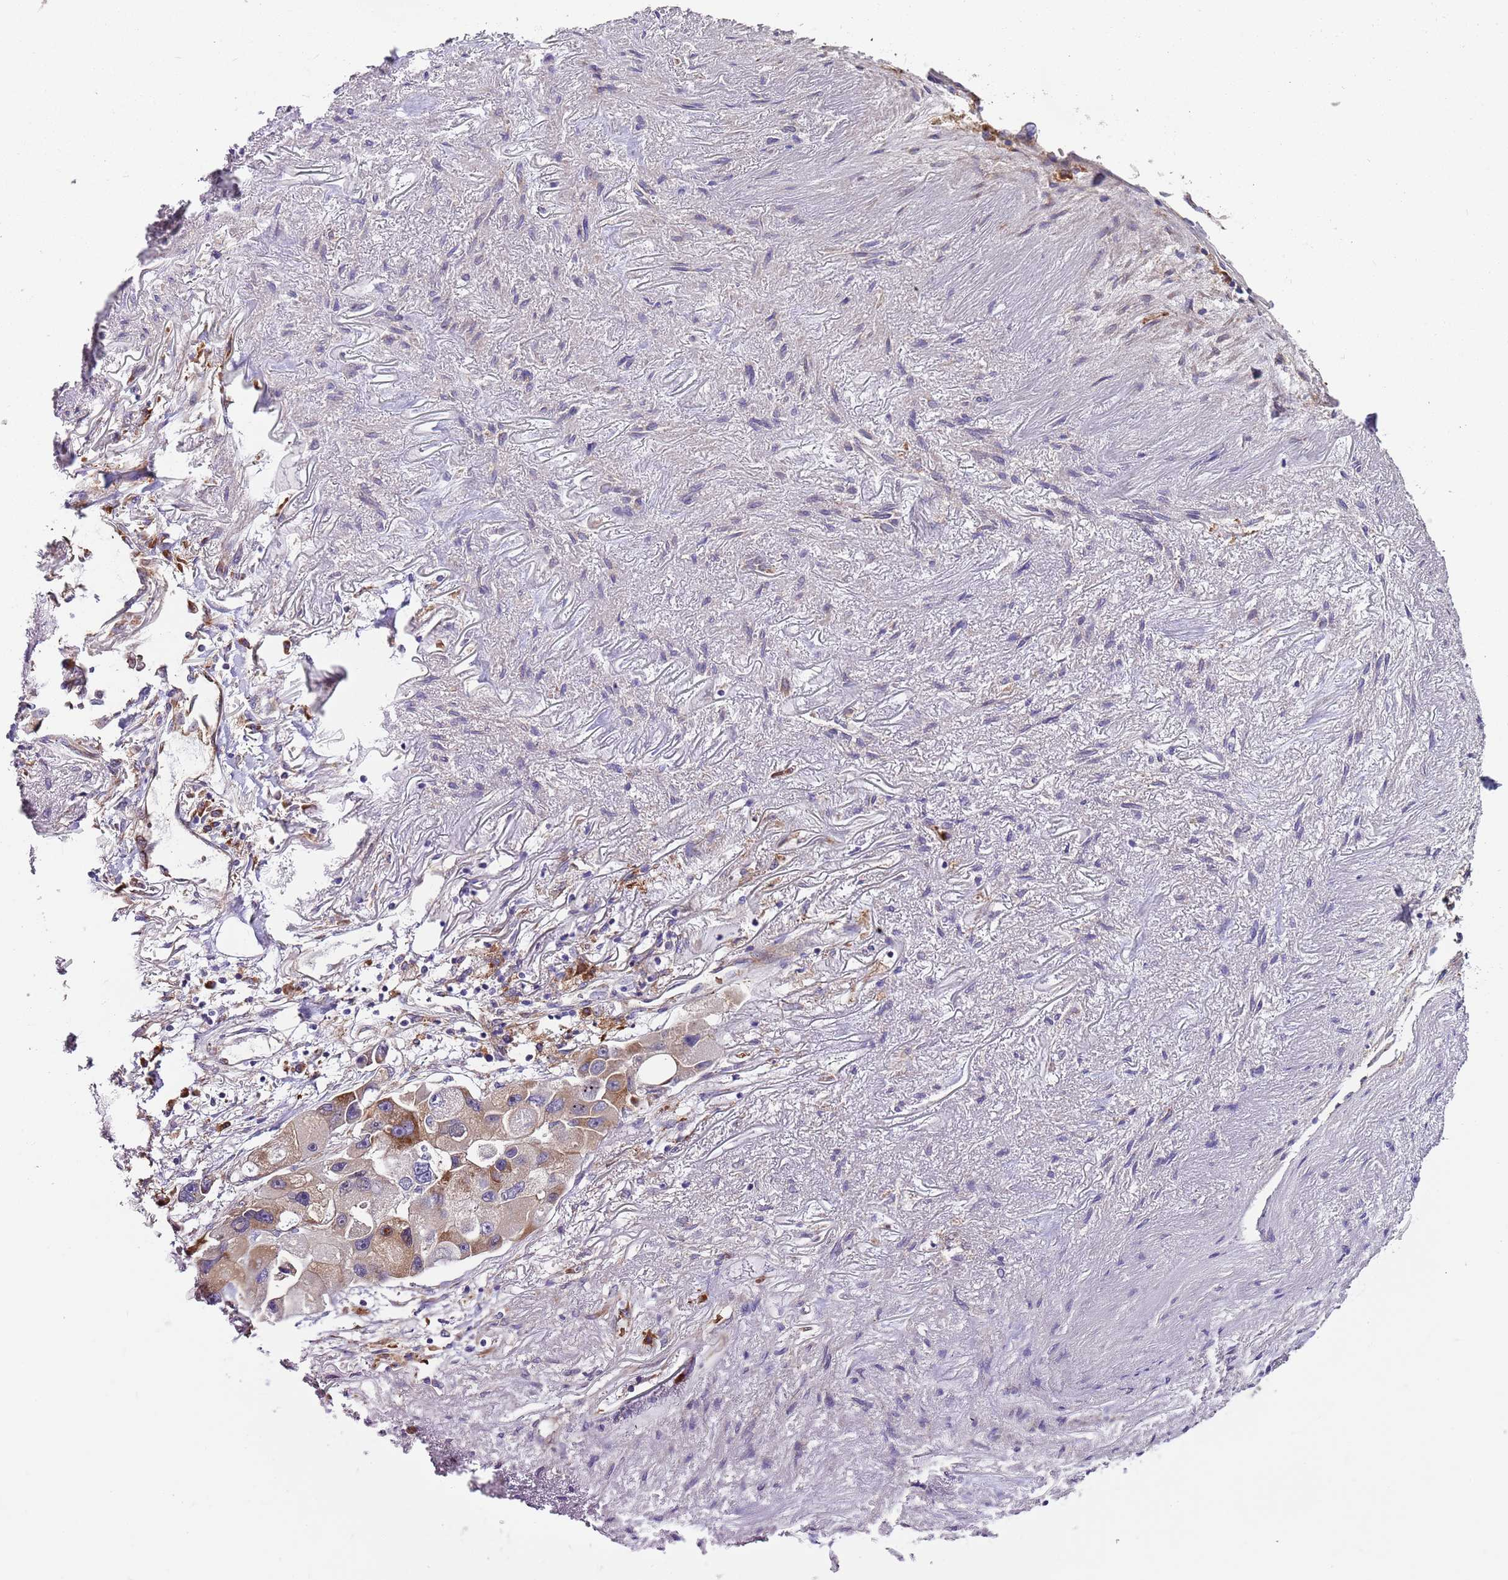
{"staining": {"intensity": "moderate", "quantity": "<25%", "location": "cytoplasmic/membranous"}, "tissue": "lung cancer", "cell_type": "Tumor cells", "image_type": "cancer", "snomed": [{"axis": "morphology", "description": "Adenocarcinoma, NOS"}, {"axis": "topography", "description": "Lung"}], "caption": "Lung cancer stained with a brown dye displays moderate cytoplasmic/membranous positive positivity in about <25% of tumor cells.", "gene": "VWCE", "patient": {"sex": "female", "age": 54}}